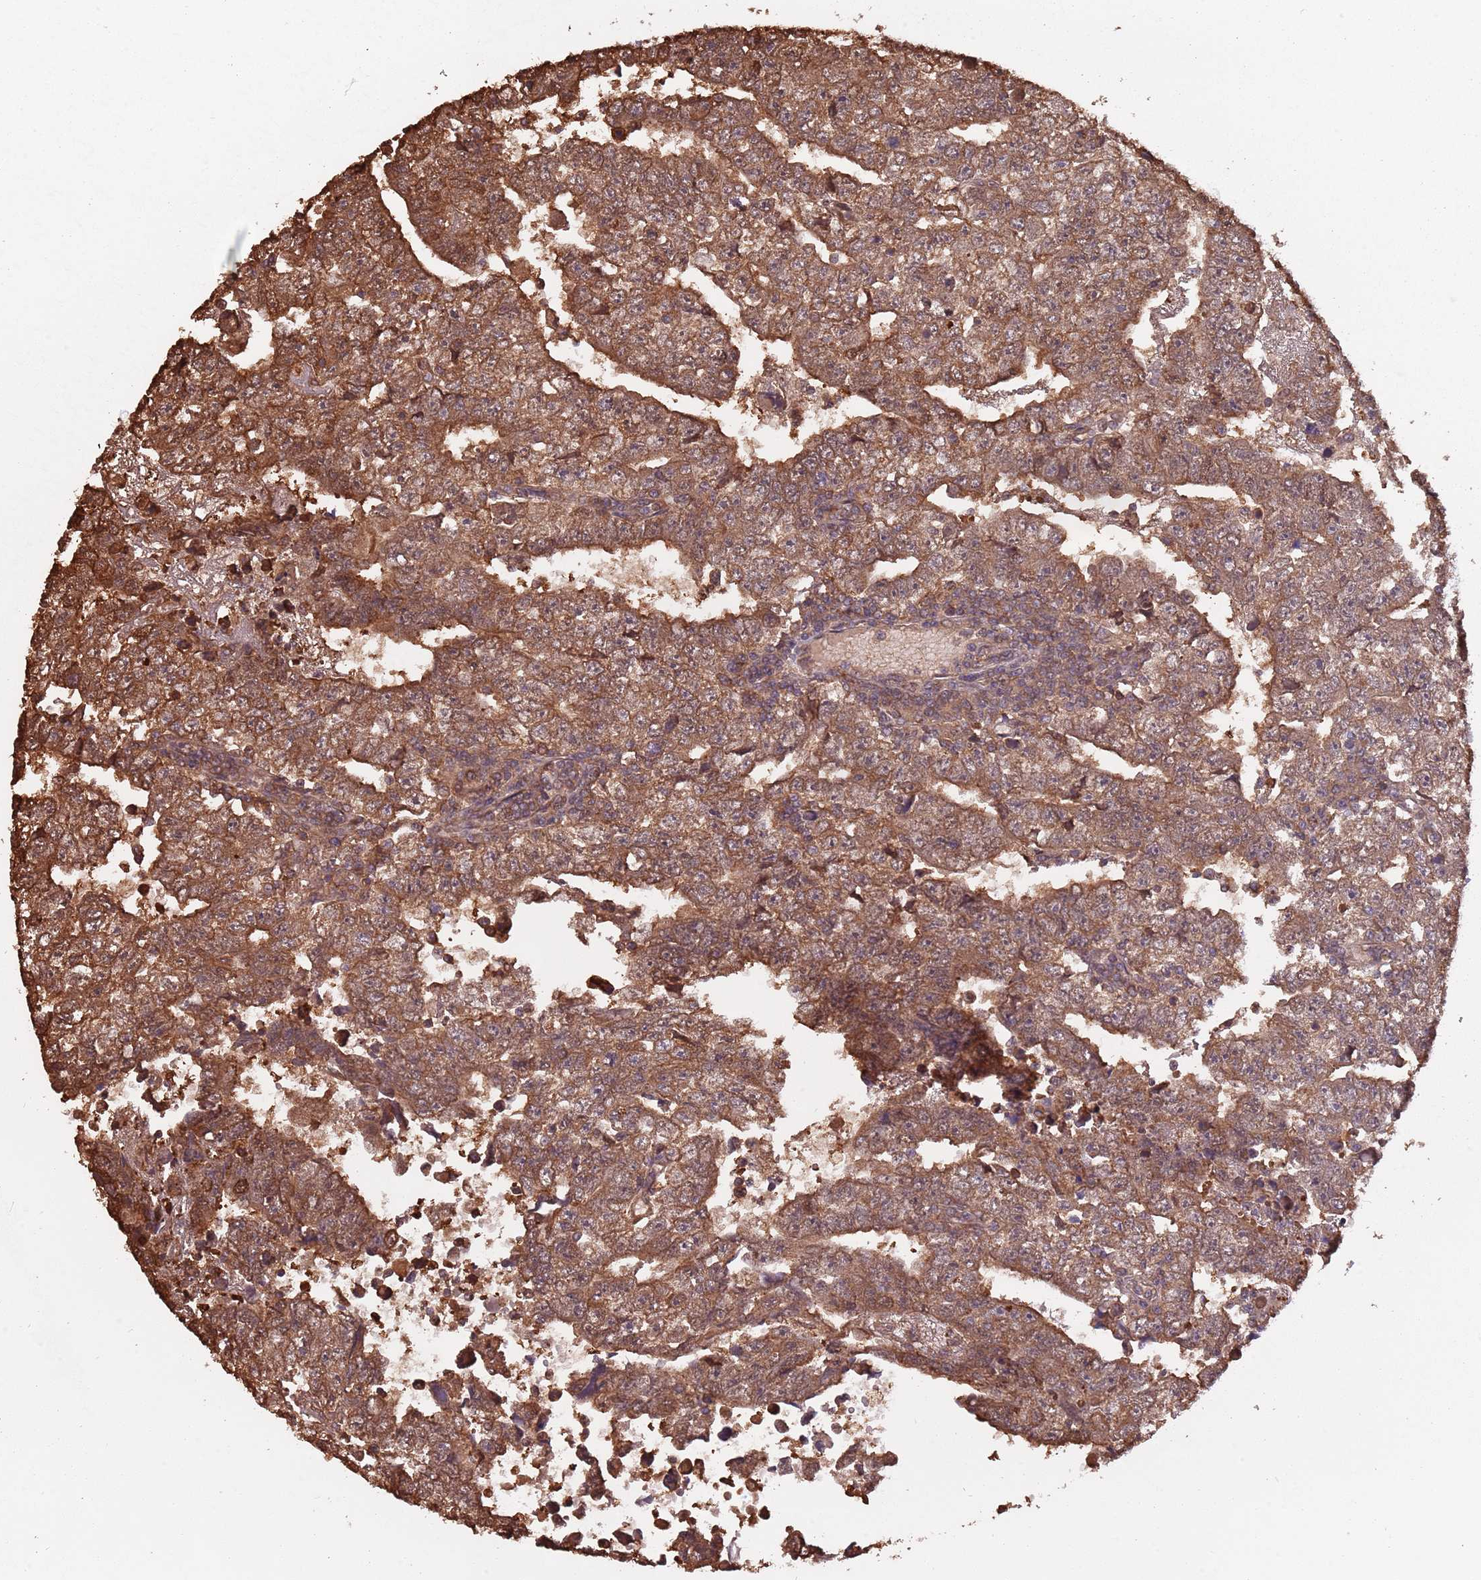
{"staining": {"intensity": "strong", "quantity": ">75%", "location": "cytoplasmic/membranous"}, "tissue": "testis cancer", "cell_type": "Tumor cells", "image_type": "cancer", "snomed": [{"axis": "morphology", "description": "Carcinoma, Embryonal, NOS"}, {"axis": "topography", "description": "Testis"}], "caption": "This is an image of immunohistochemistry staining of testis cancer (embryonal carcinoma), which shows strong expression in the cytoplasmic/membranous of tumor cells.", "gene": "COG4", "patient": {"sex": "male", "age": 25}}